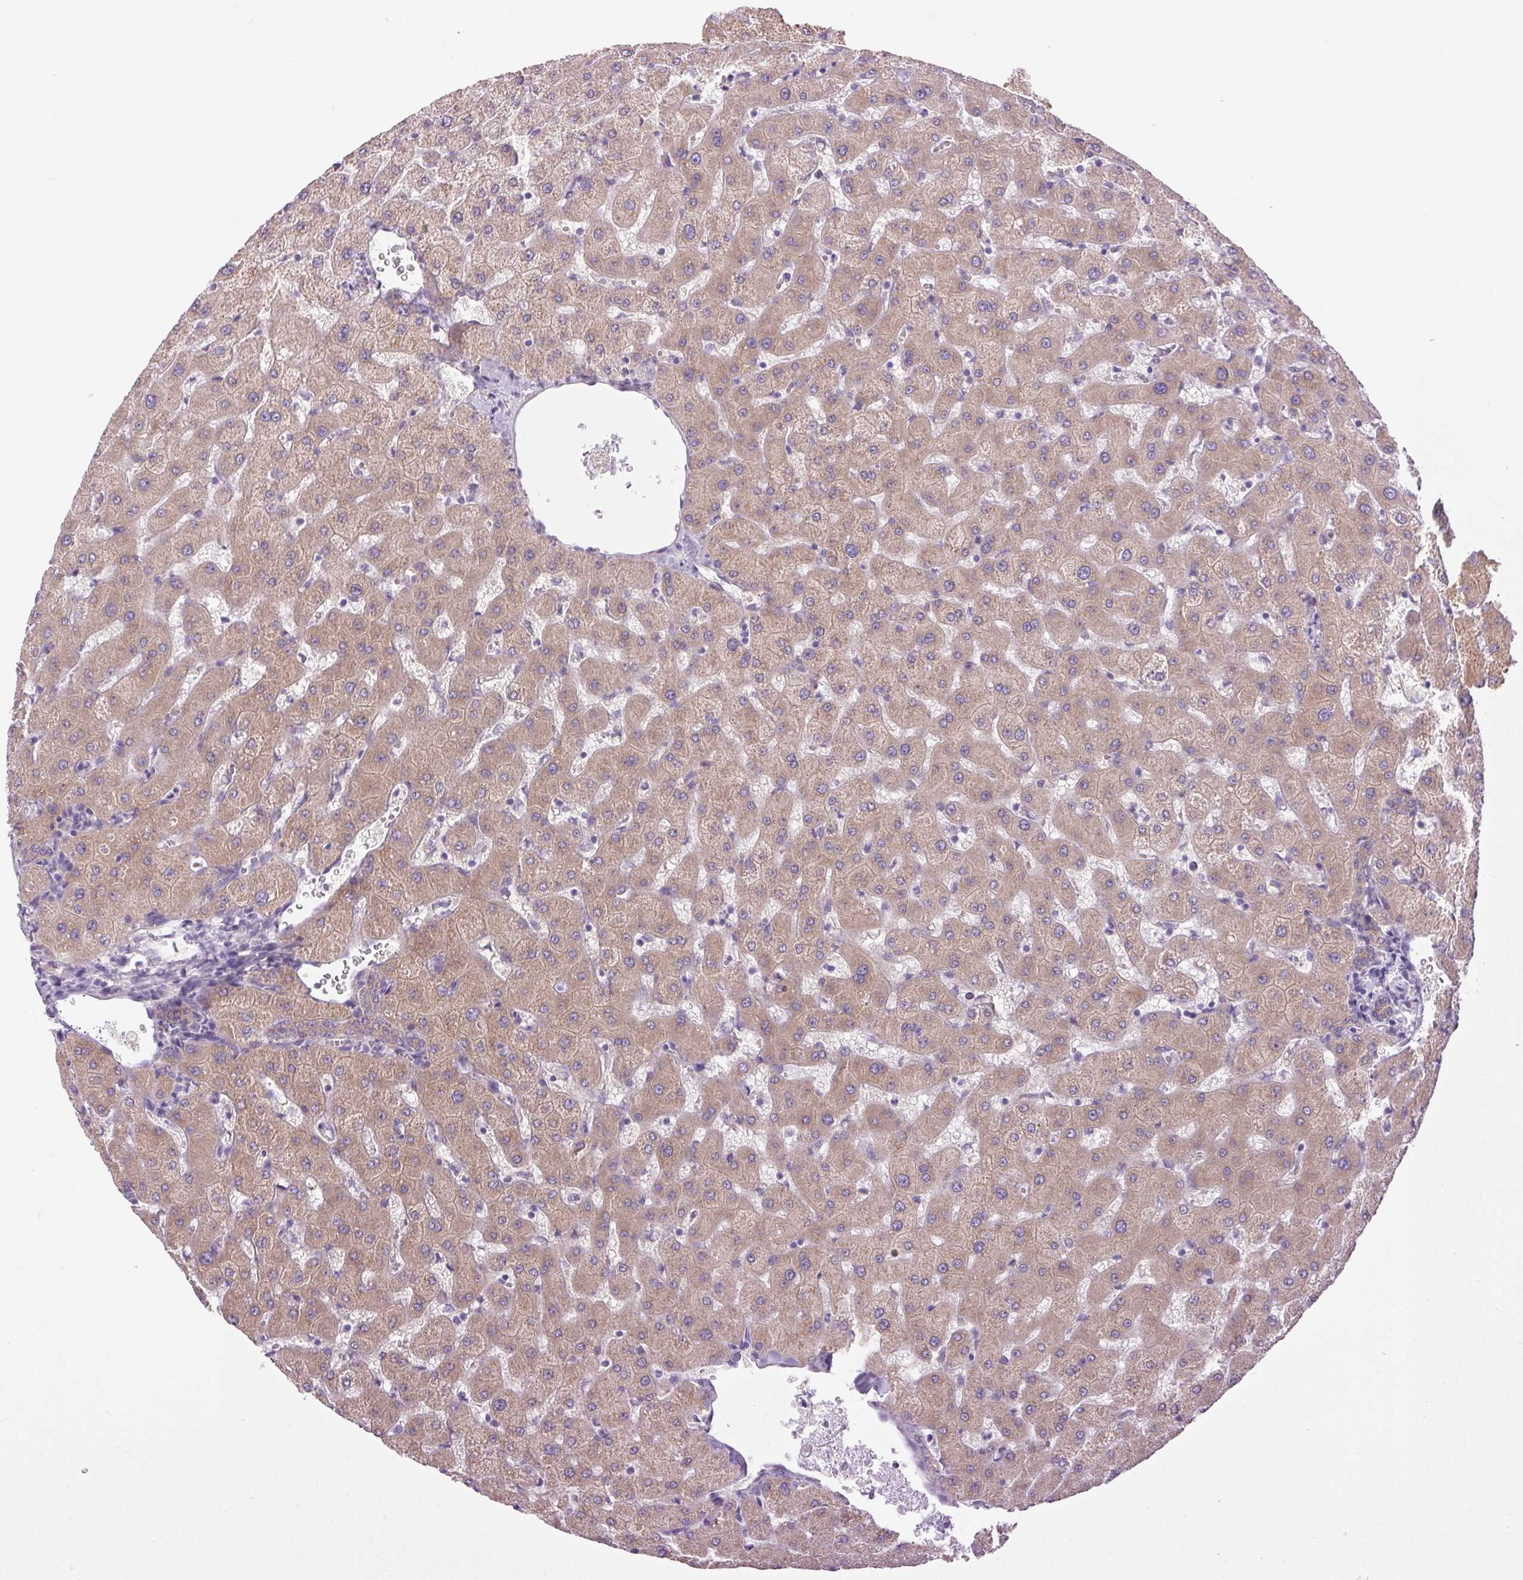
{"staining": {"intensity": "weak", "quantity": "25%-75%", "location": "cytoplasmic/membranous"}, "tissue": "liver", "cell_type": "Cholangiocytes", "image_type": "normal", "snomed": [{"axis": "morphology", "description": "Normal tissue, NOS"}, {"axis": "topography", "description": "Liver"}], "caption": "The photomicrograph displays immunohistochemical staining of normal liver. There is weak cytoplasmic/membranous positivity is identified in about 25%-75% of cholangiocytes. The staining is performed using DAB brown chromogen to label protein expression. The nuclei are counter-stained blue using hematoxylin.", "gene": "SOWAHC", "patient": {"sex": "female", "age": 63}}